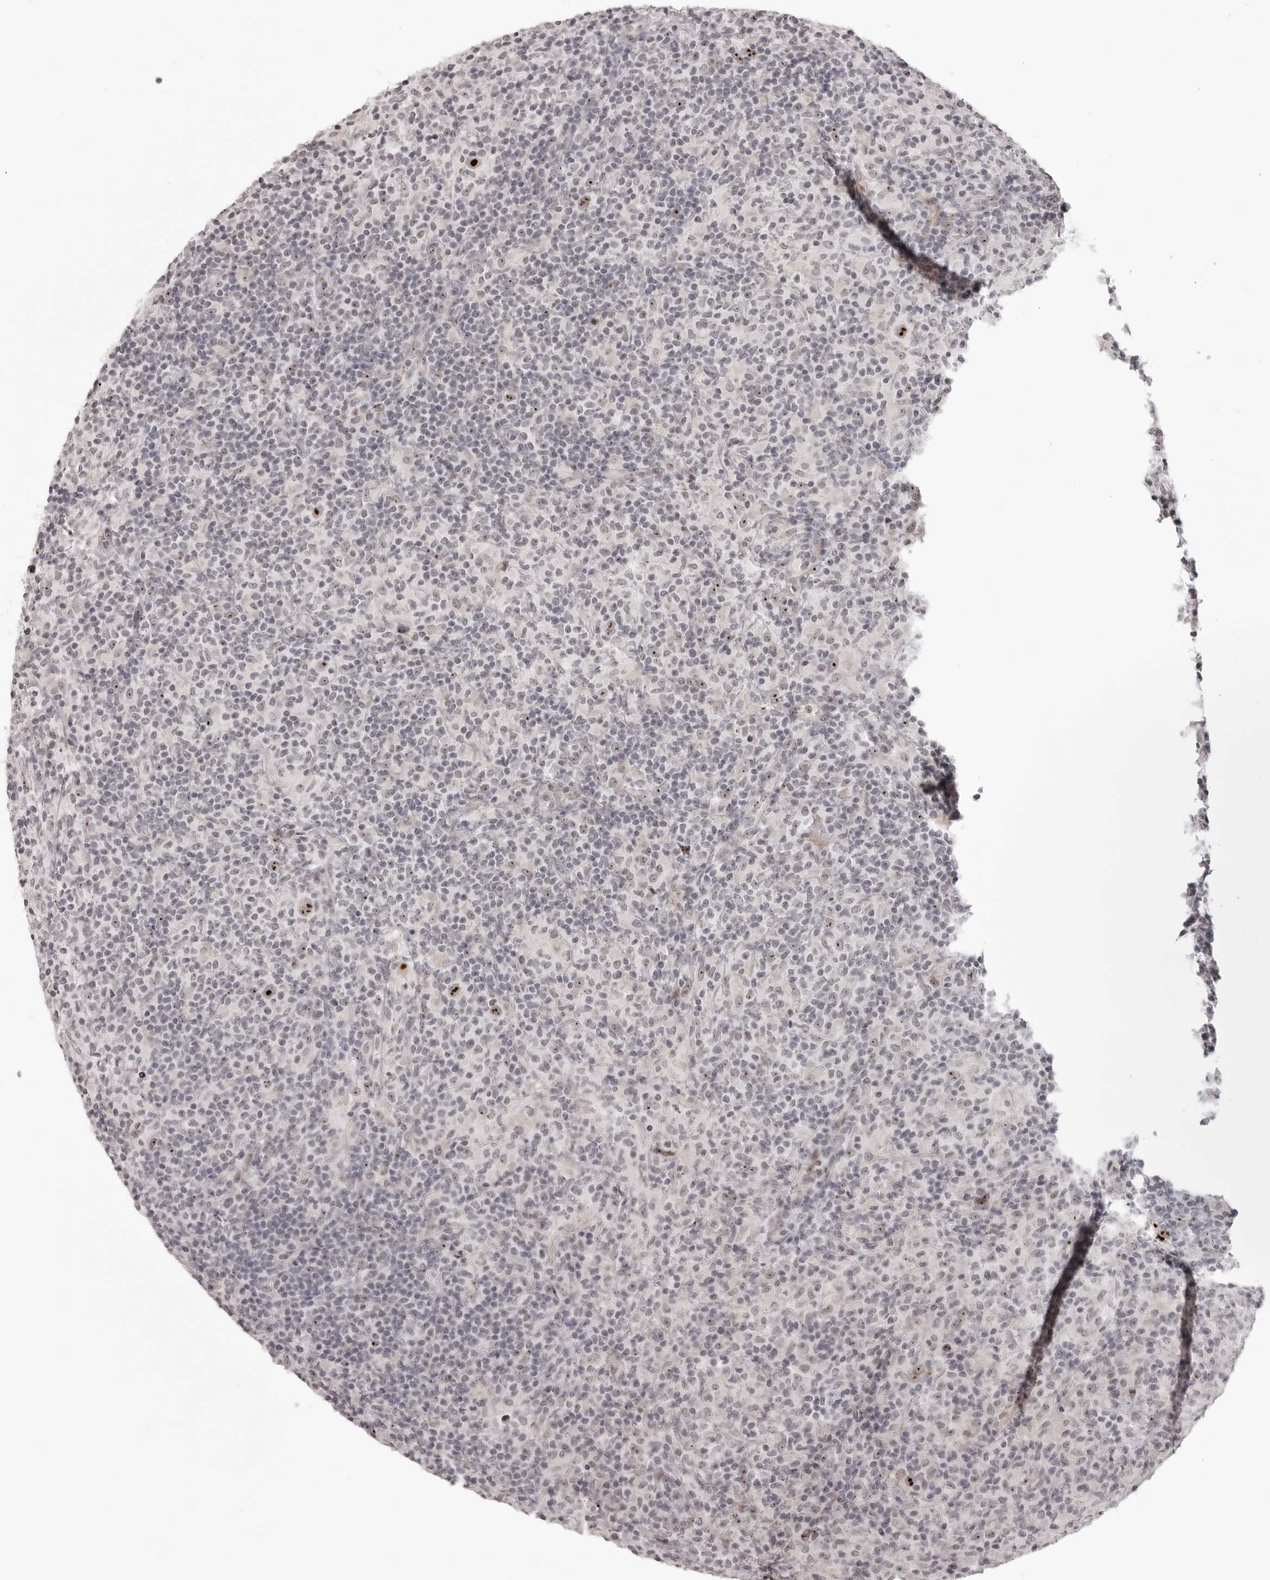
{"staining": {"intensity": "strong", "quantity": ">75%", "location": "nuclear"}, "tissue": "lymphoma", "cell_type": "Tumor cells", "image_type": "cancer", "snomed": [{"axis": "morphology", "description": "Hodgkin's disease, NOS"}, {"axis": "topography", "description": "Lymph node"}], "caption": "A high-resolution image shows IHC staining of lymphoma, which reveals strong nuclear positivity in approximately >75% of tumor cells. (brown staining indicates protein expression, while blue staining denotes nuclei).", "gene": "HELZ", "patient": {"sex": "male", "age": 70}}